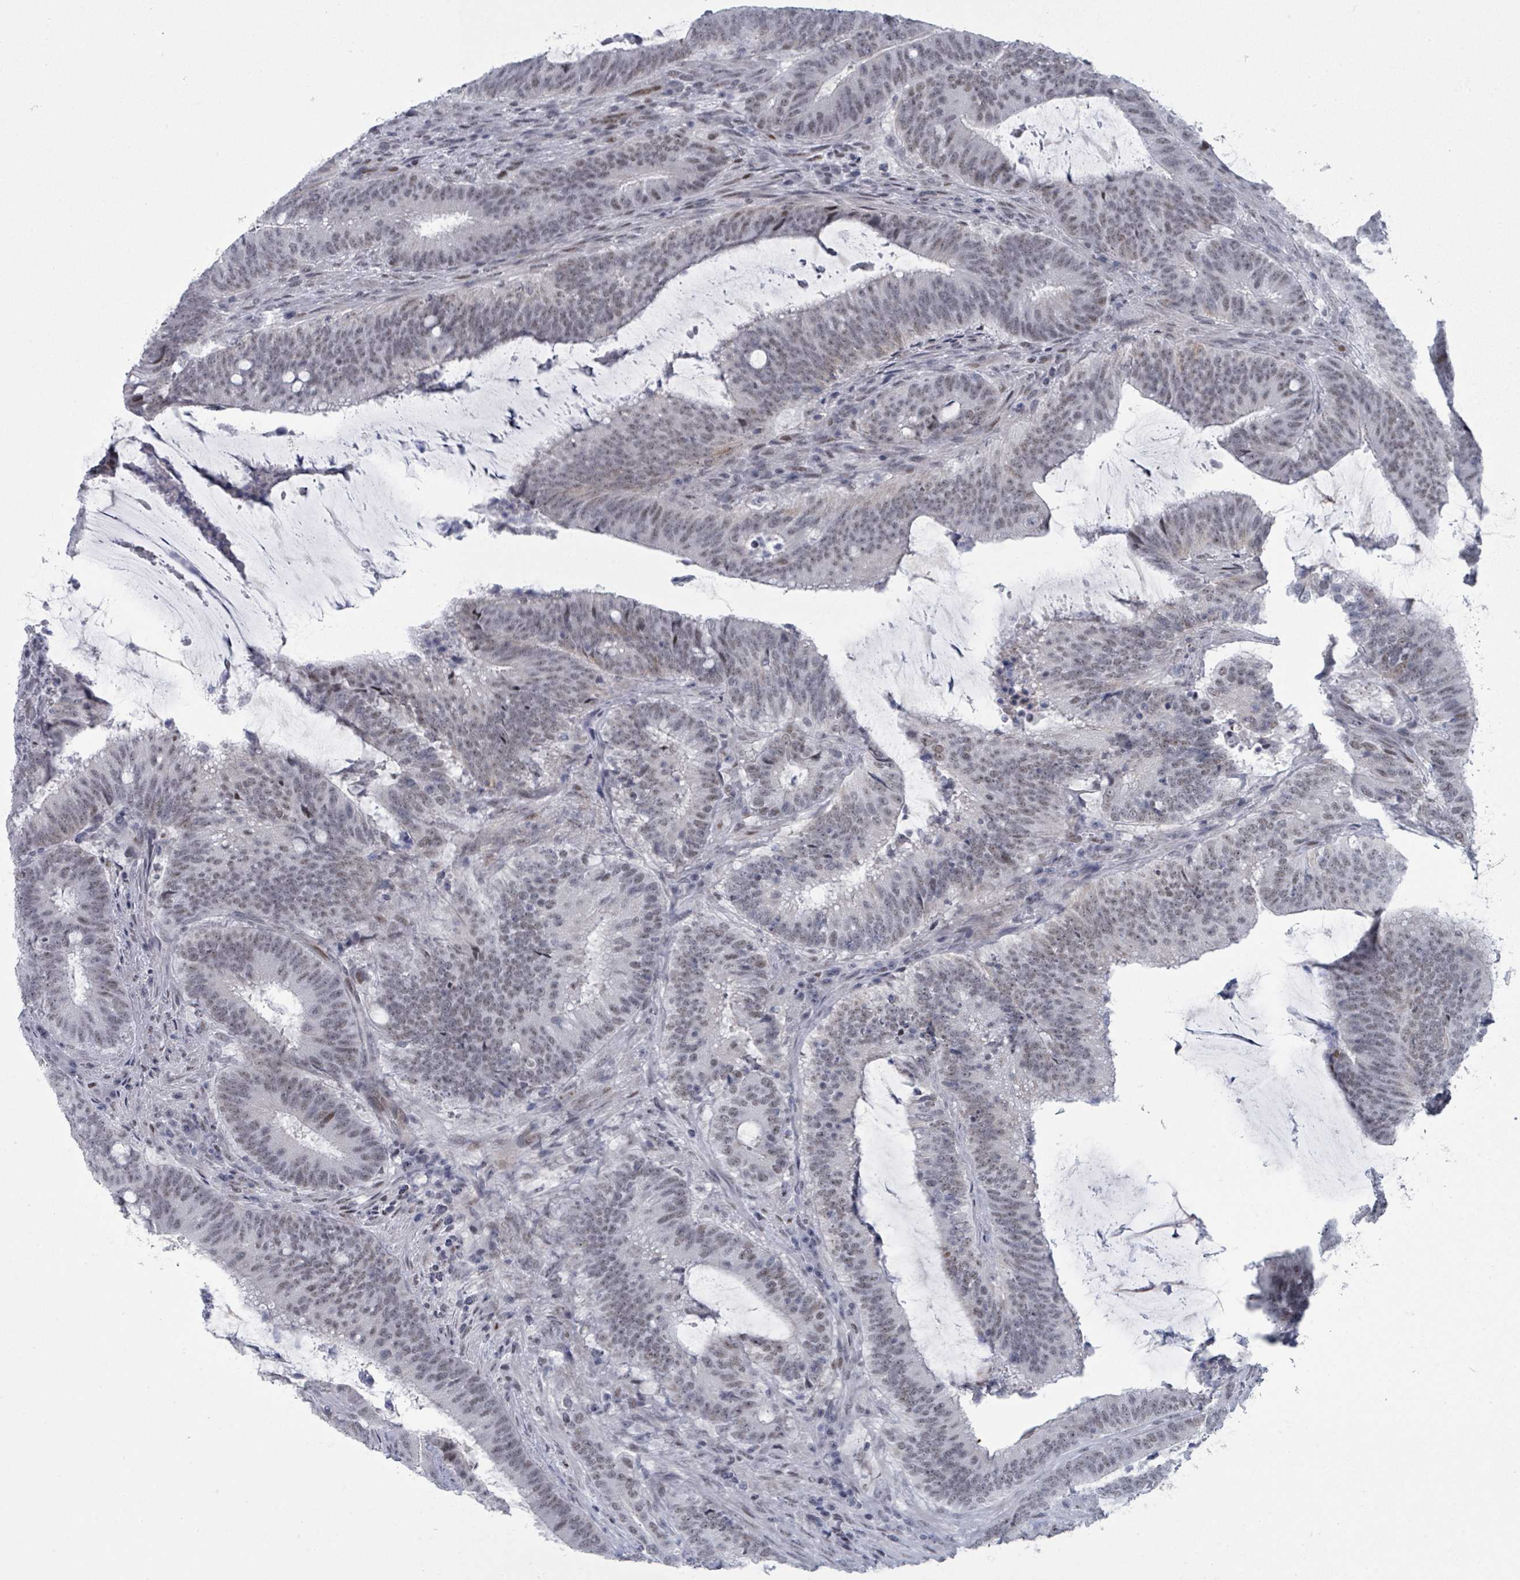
{"staining": {"intensity": "weak", "quantity": ">75%", "location": "nuclear"}, "tissue": "colorectal cancer", "cell_type": "Tumor cells", "image_type": "cancer", "snomed": [{"axis": "morphology", "description": "Adenocarcinoma, NOS"}, {"axis": "topography", "description": "Colon"}], "caption": "Colorectal cancer stained for a protein shows weak nuclear positivity in tumor cells.", "gene": "CT45A5", "patient": {"sex": "female", "age": 43}}